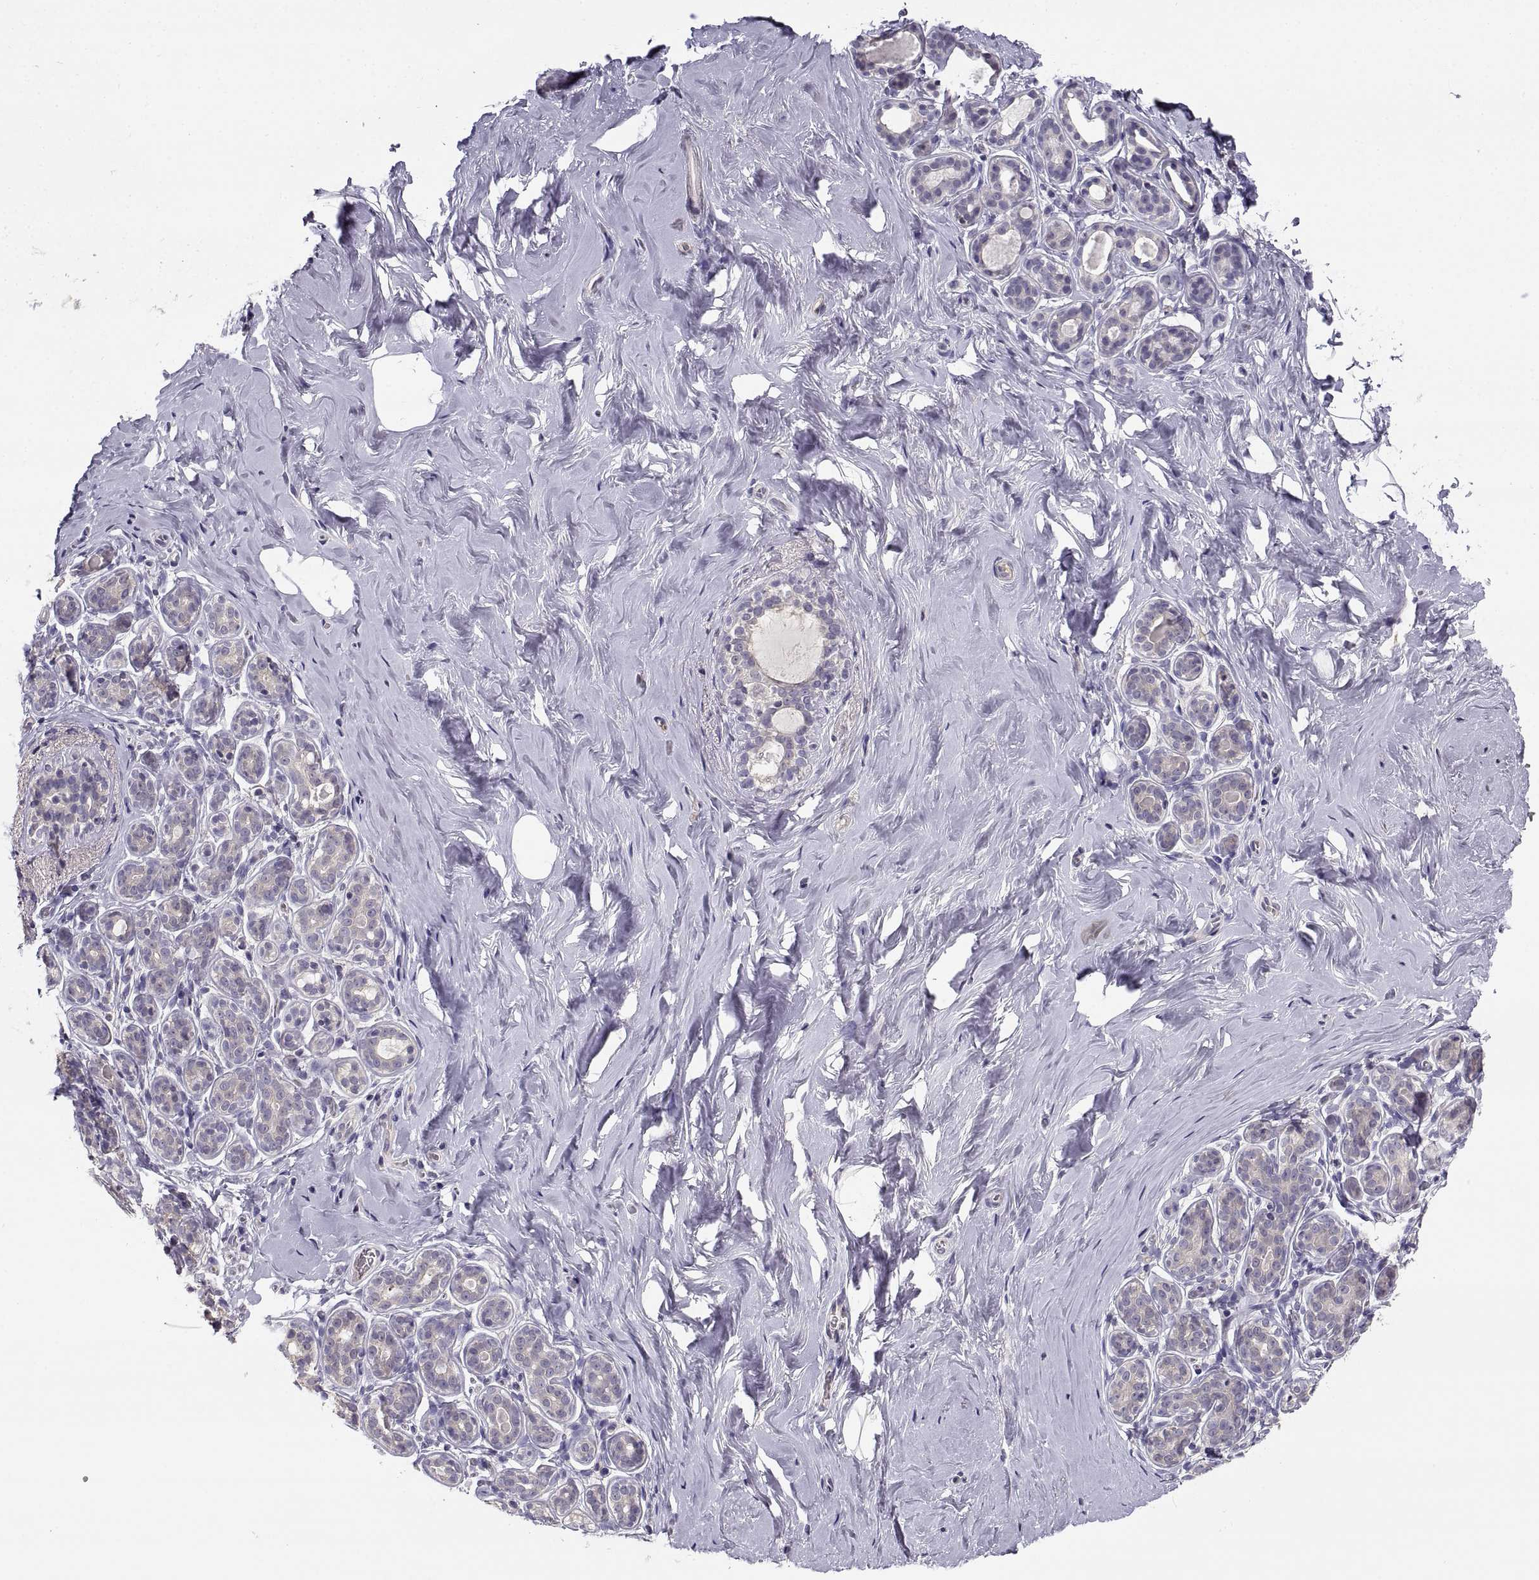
{"staining": {"intensity": "negative", "quantity": "none", "location": "none"}, "tissue": "breast", "cell_type": "Adipocytes", "image_type": "normal", "snomed": [{"axis": "morphology", "description": "Normal tissue, NOS"}, {"axis": "topography", "description": "Skin"}, {"axis": "topography", "description": "Breast"}], "caption": "Protein analysis of normal breast shows no significant staining in adipocytes.", "gene": "NMNAT2", "patient": {"sex": "female", "age": 43}}